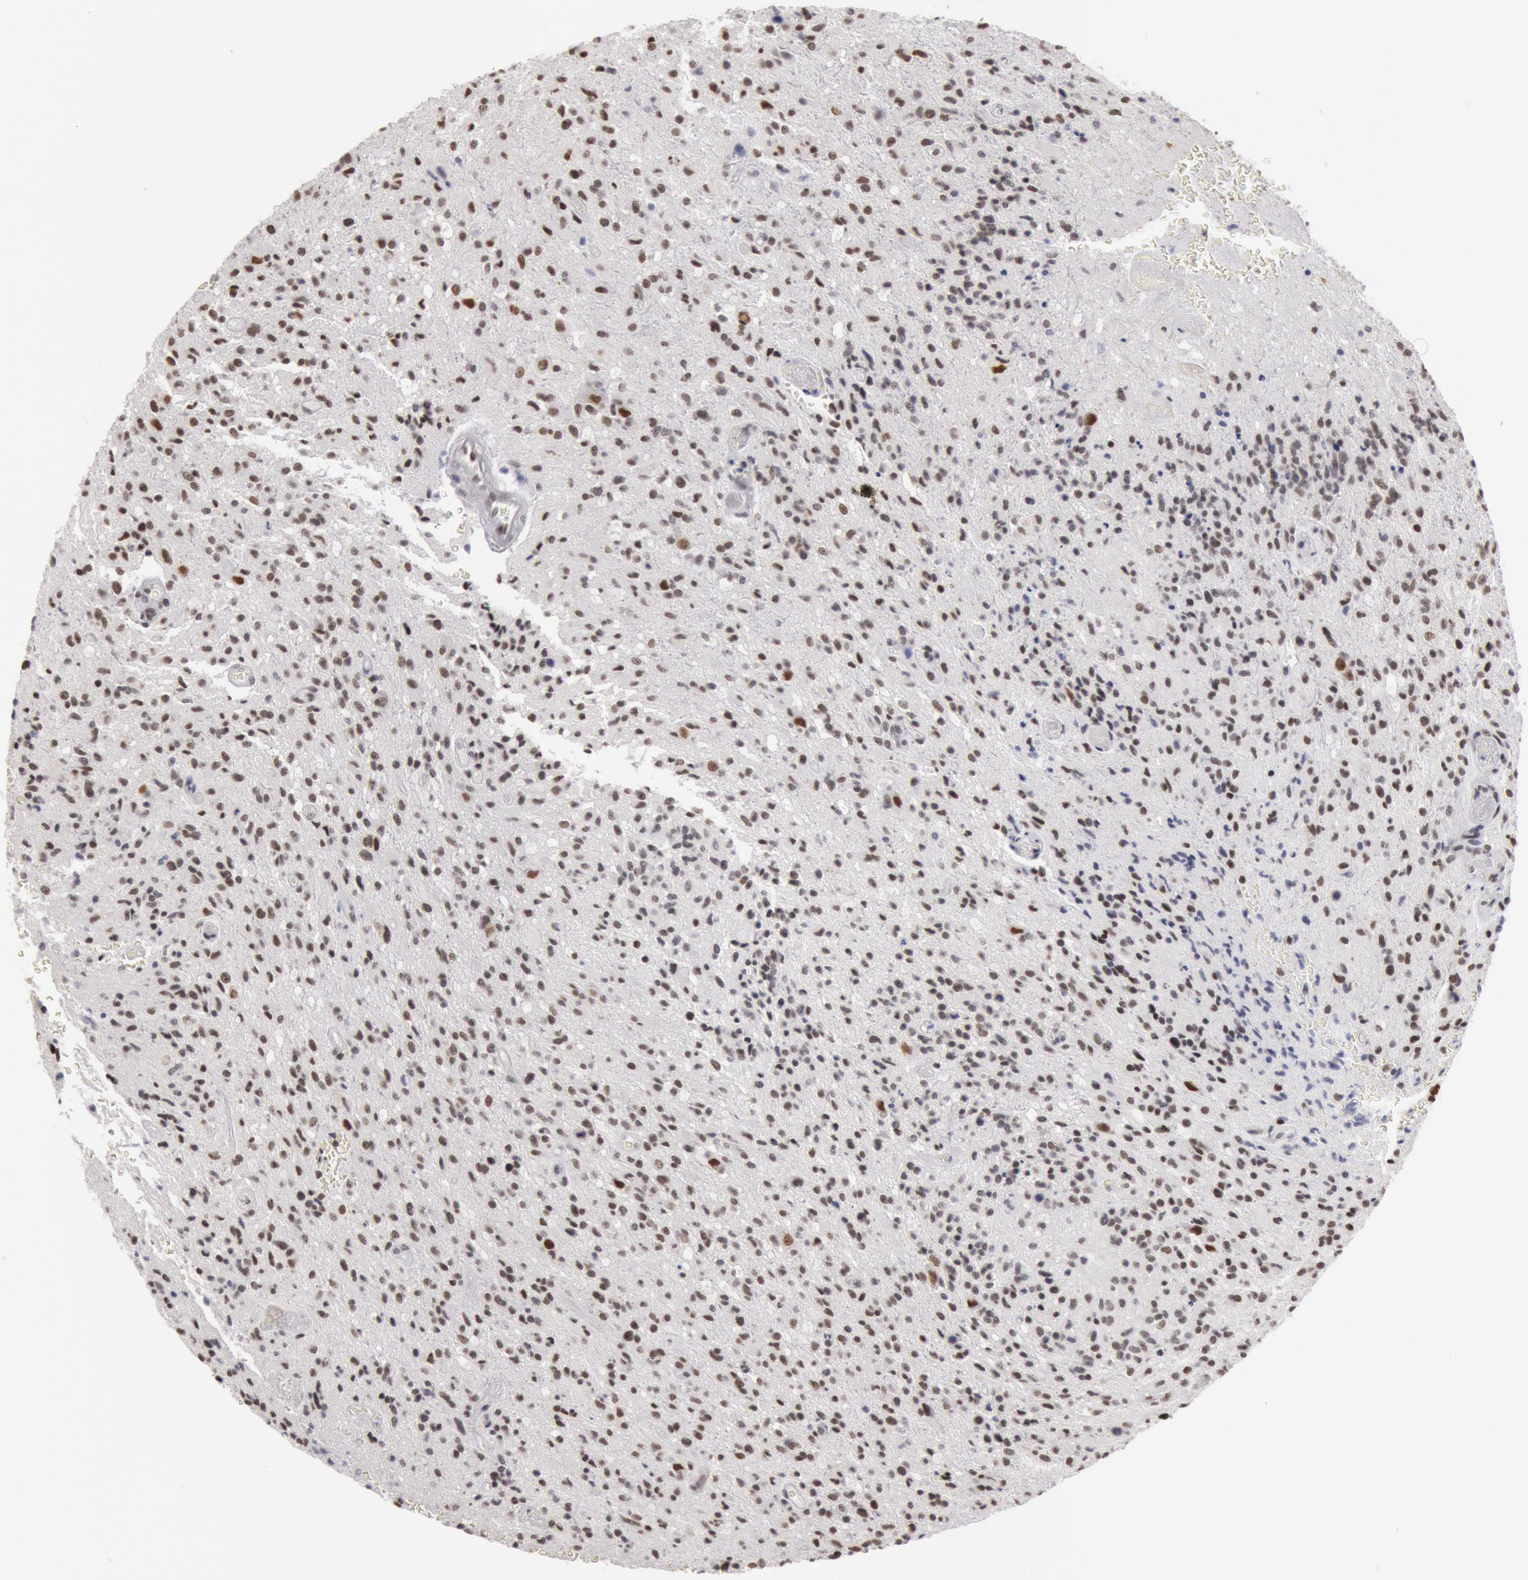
{"staining": {"intensity": "strong", "quantity": ">75%", "location": "nuclear"}, "tissue": "glioma", "cell_type": "Tumor cells", "image_type": "cancer", "snomed": [{"axis": "morphology", "description": "Glioma, malignant, Low grade"}, {"axis": "topography", "description": "Brain"}], "caption": "Immunohistochemical staining of human glioma shows high levels of strong nuclear protein positivity in about >75% of tumor cells.", "gene": "ESS2", "patient": {"sex": "female", "age": 46}}